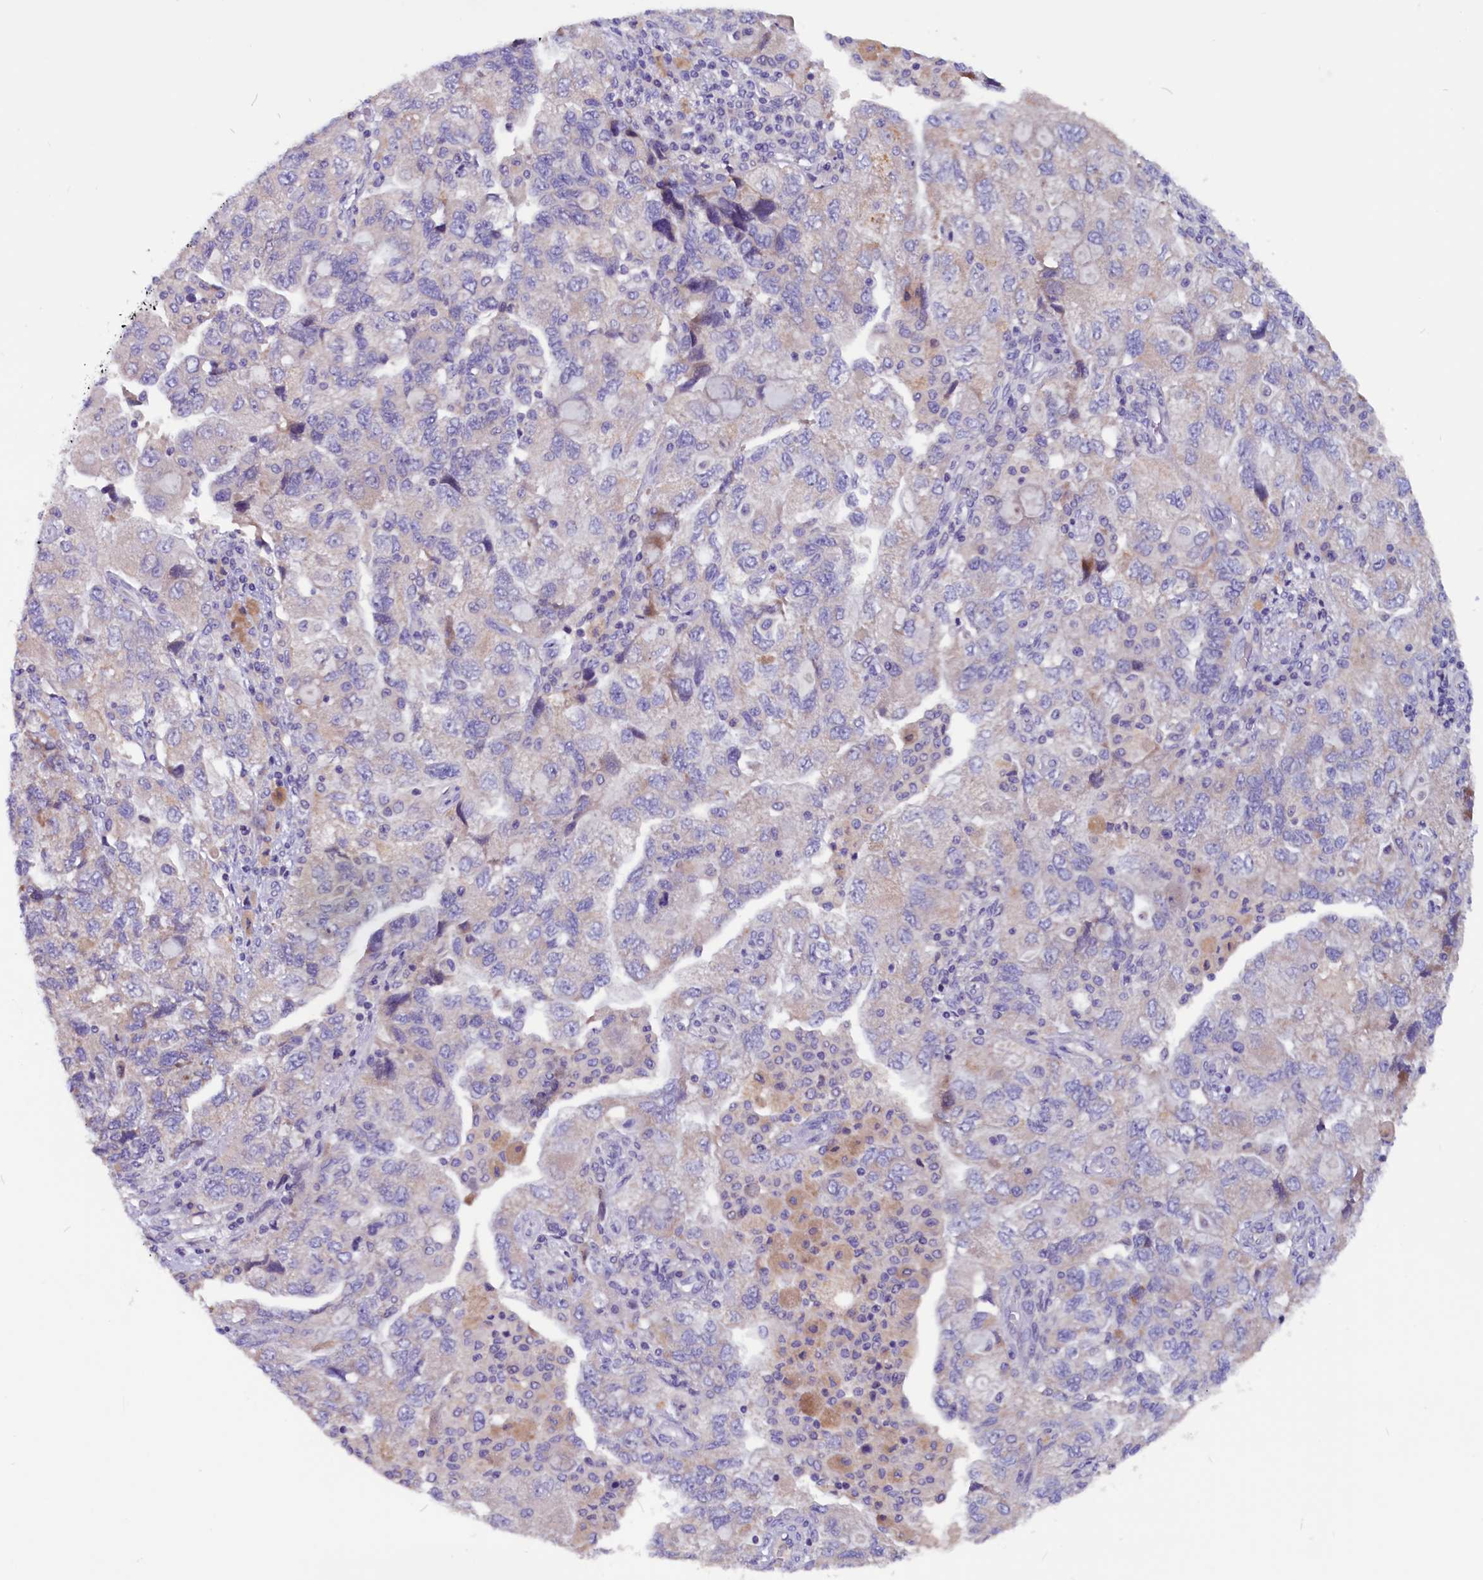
{"staining": {"intensity": "weak", "quantity": "<25%", "location": "cytoplasmic/membranous"}, "tissue": "ovarian cancer", "cell_type": "Tumor cells", "image_type": "cancer", "snomed": [{"axis": "morphology", "description": "Carcinoma, NOS"}, {"axis": "morphology", "description": "Cystadenocarcinoma, serous, NOS"}, {"axis": "topography", "description": "Ovary"}], "caption": "Ovarian cancer was stained to show a protein in brown. There is no significant positivity in tumor cells.", "gene": "CCBE1", "patient": {"sex": "female", "age": 69}}